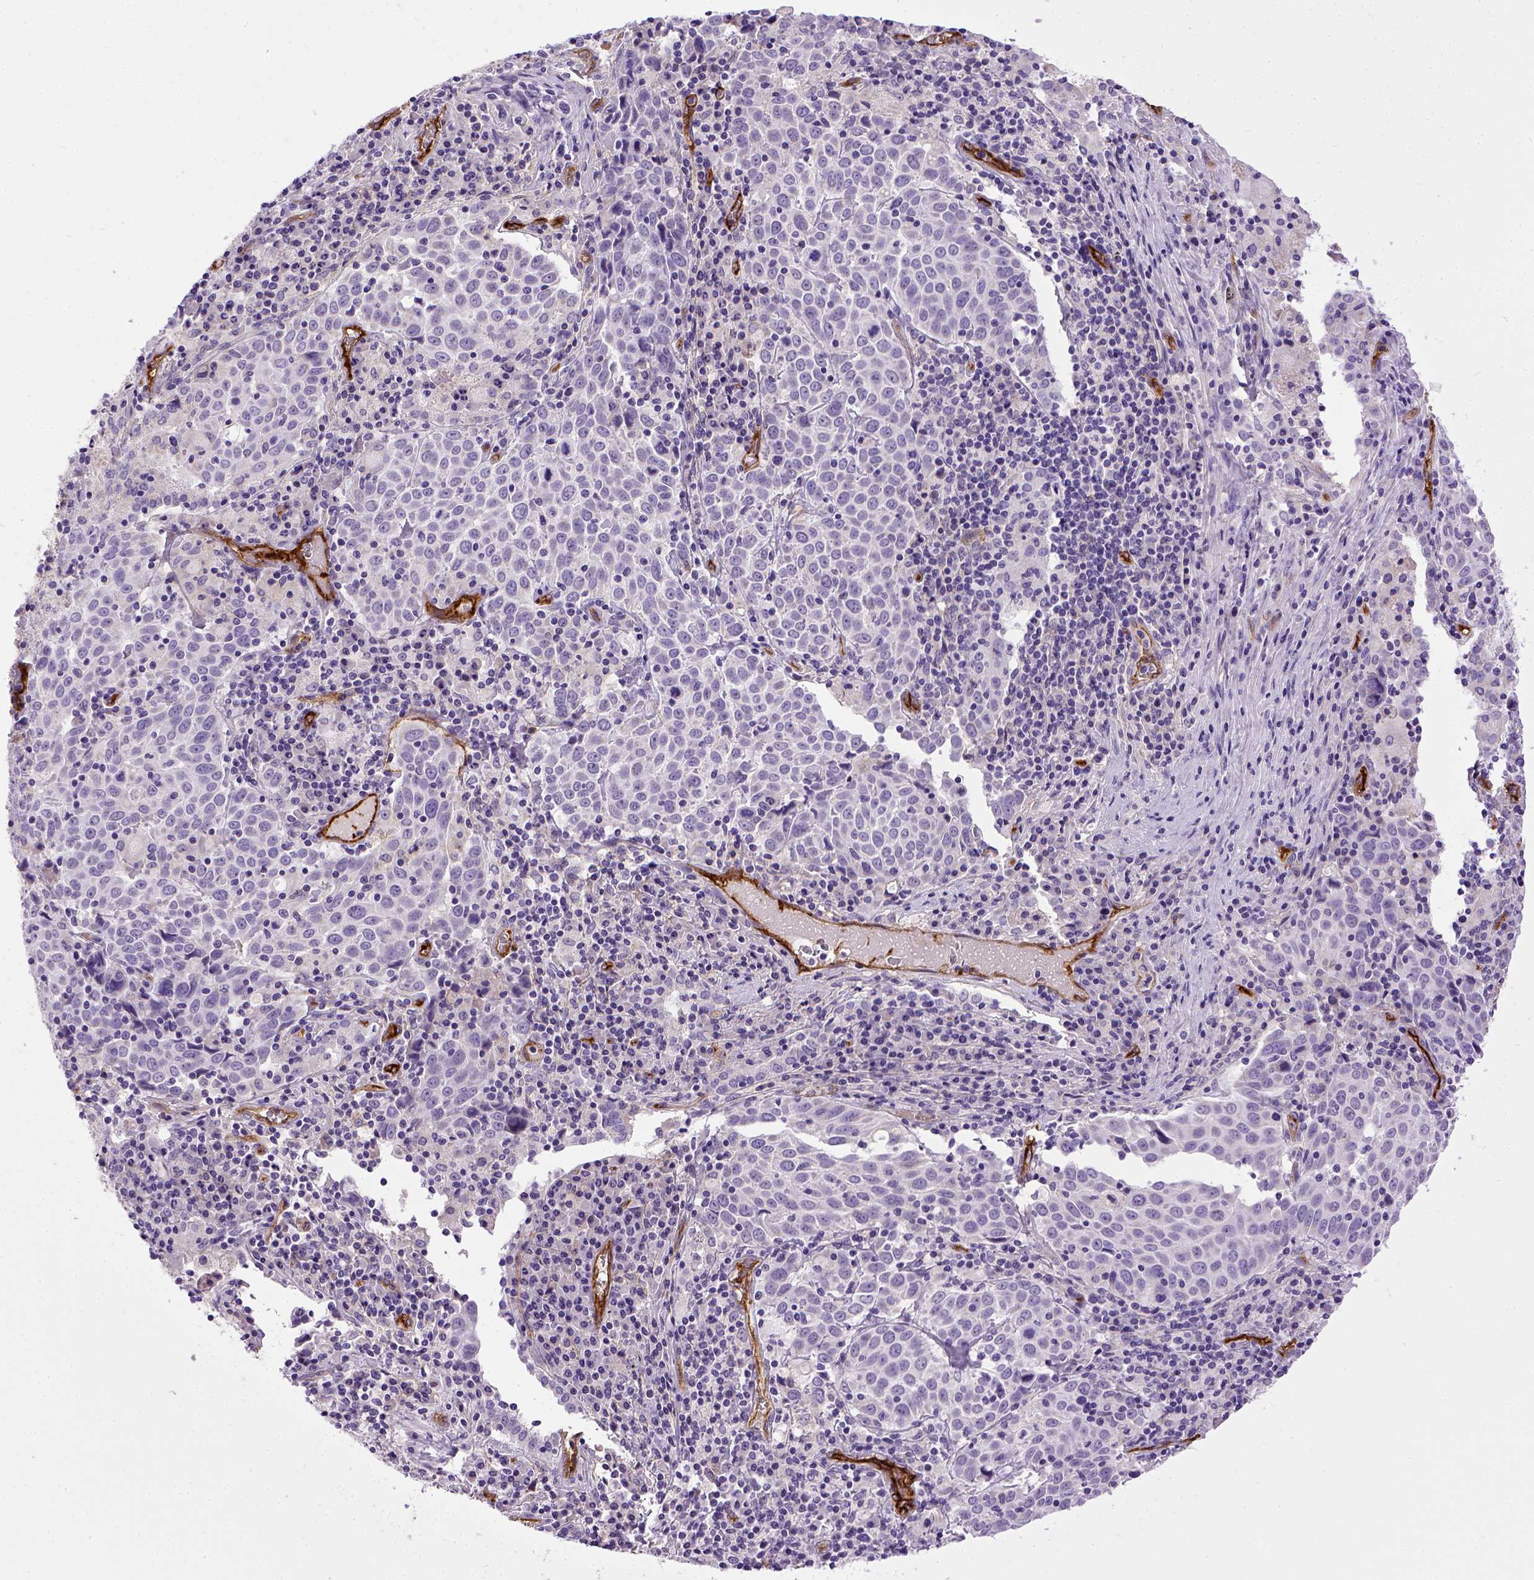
{"staining": {"intensity": "negative", "quantity": "none", "location": "none"}, "tissue": "lung cancer", "cell_type": "Tumor cells", "image_type": "cancer", "snomed": [{"axis": "morphology", "description": "Squamous cell carcinoma, NOS"}, {"axis": "topography", "description": "Lung"}], "caption": "Immunohistochemistry micrograph of neoplastic tissue: human lung squamous cell carcinoma stained with DAB (3,3'-diaminobenzidine) displays no significant protein expression in tumor cells.", "gene": "ENG", "patient": {"sex": "male", "age": 57}}